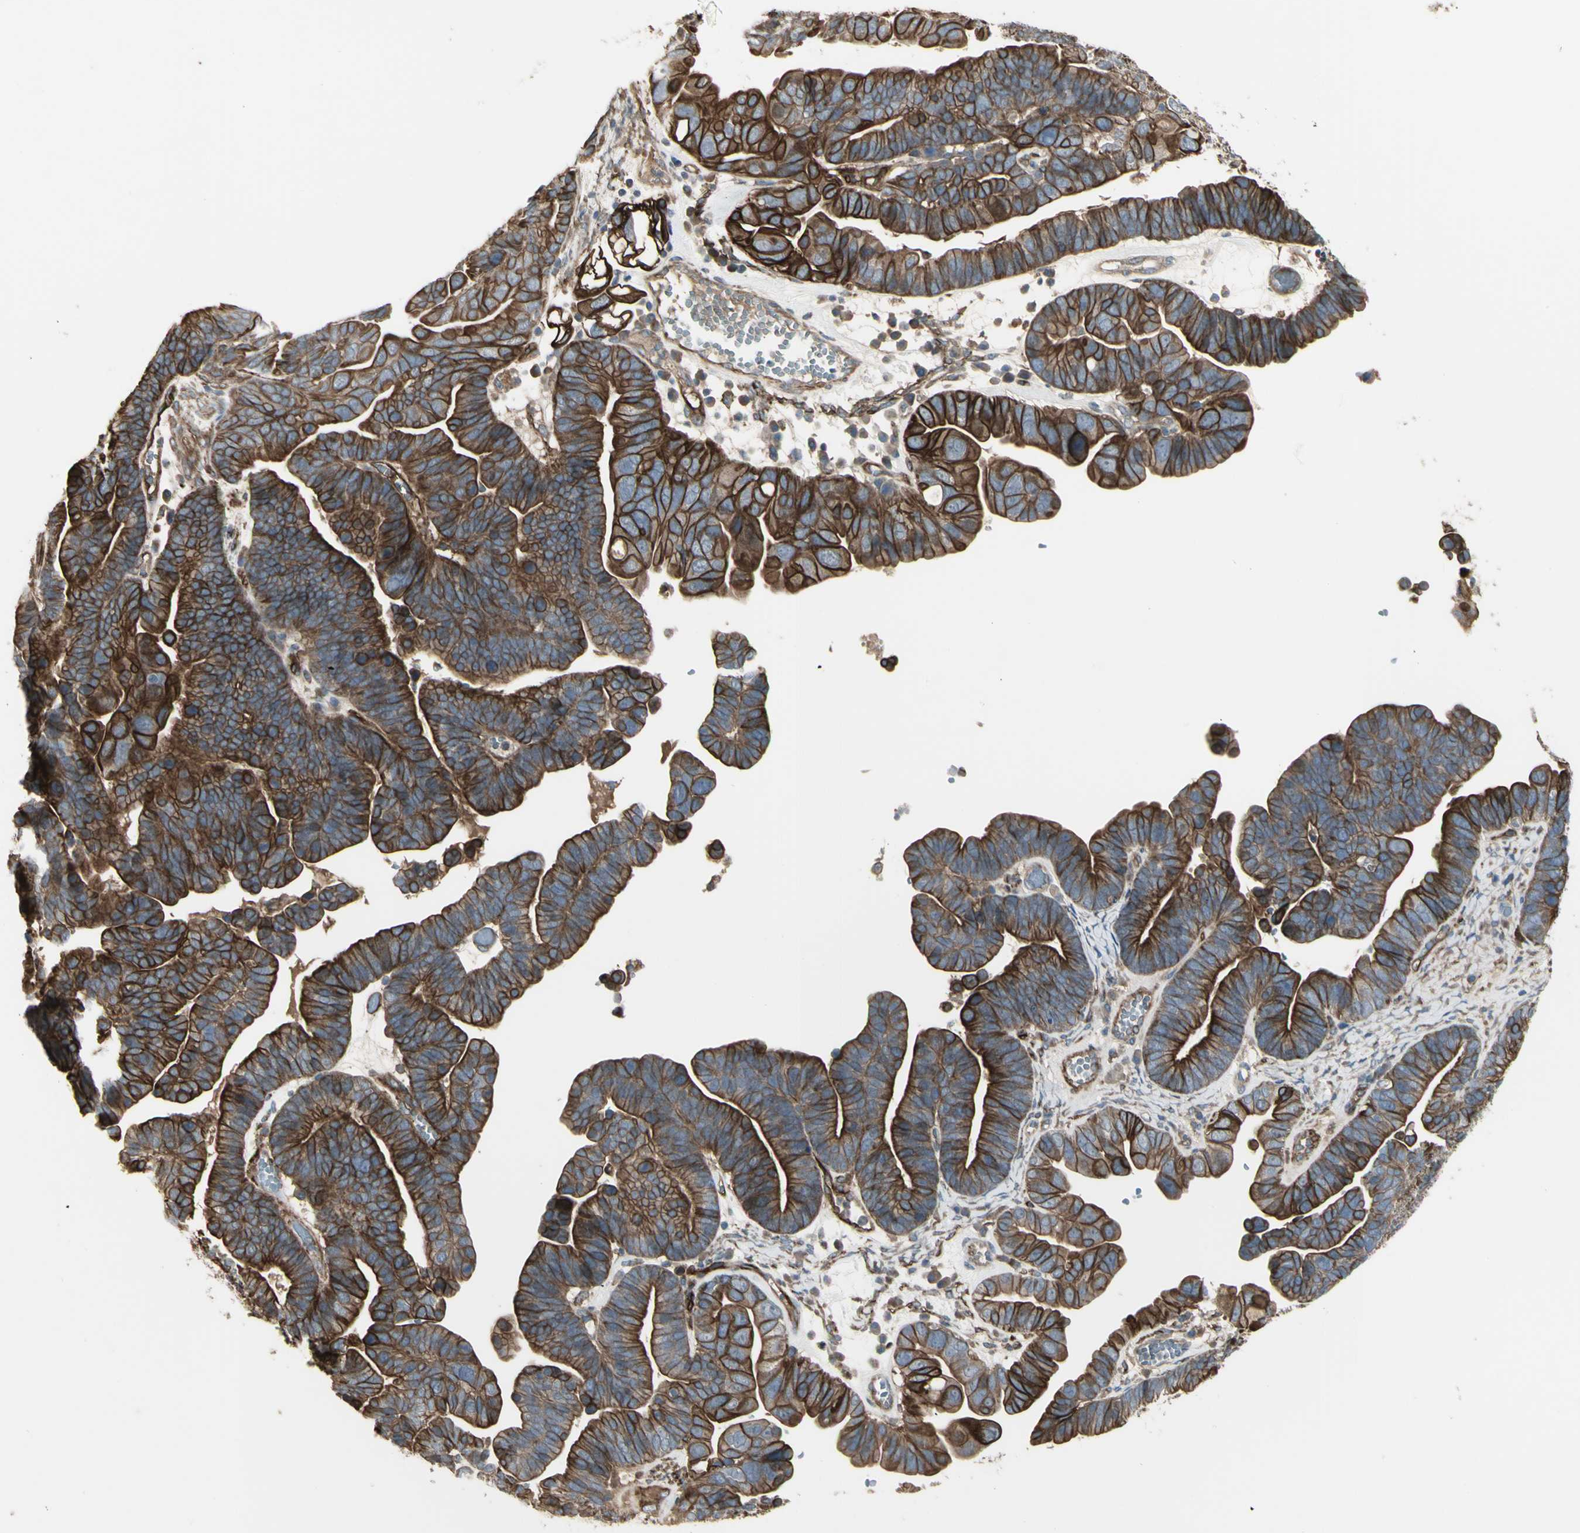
{"staining": {"intensity": "strong", "quantity": "25%-75%", "location": "cytoplasmic/membranous"}, "tissue": "ovarian cancer", "cell_type": "Tumor cells", "image_type": "cancer", "snomed": [{"axis": "morphology", "description": "Cystadenocarcinoma, serous, NOS"}, {"axis": "topography", "description": "Ovary"}], "caption": "Ovarian serous cystadenocarcinoma was stained to show a protein in brown. There is high levels of strong cytoplasmic/membranous staining in approximately 25%-75% of tumor cells.", "gene": "CD276", "patient": {"sex": "female", "age": 56}}